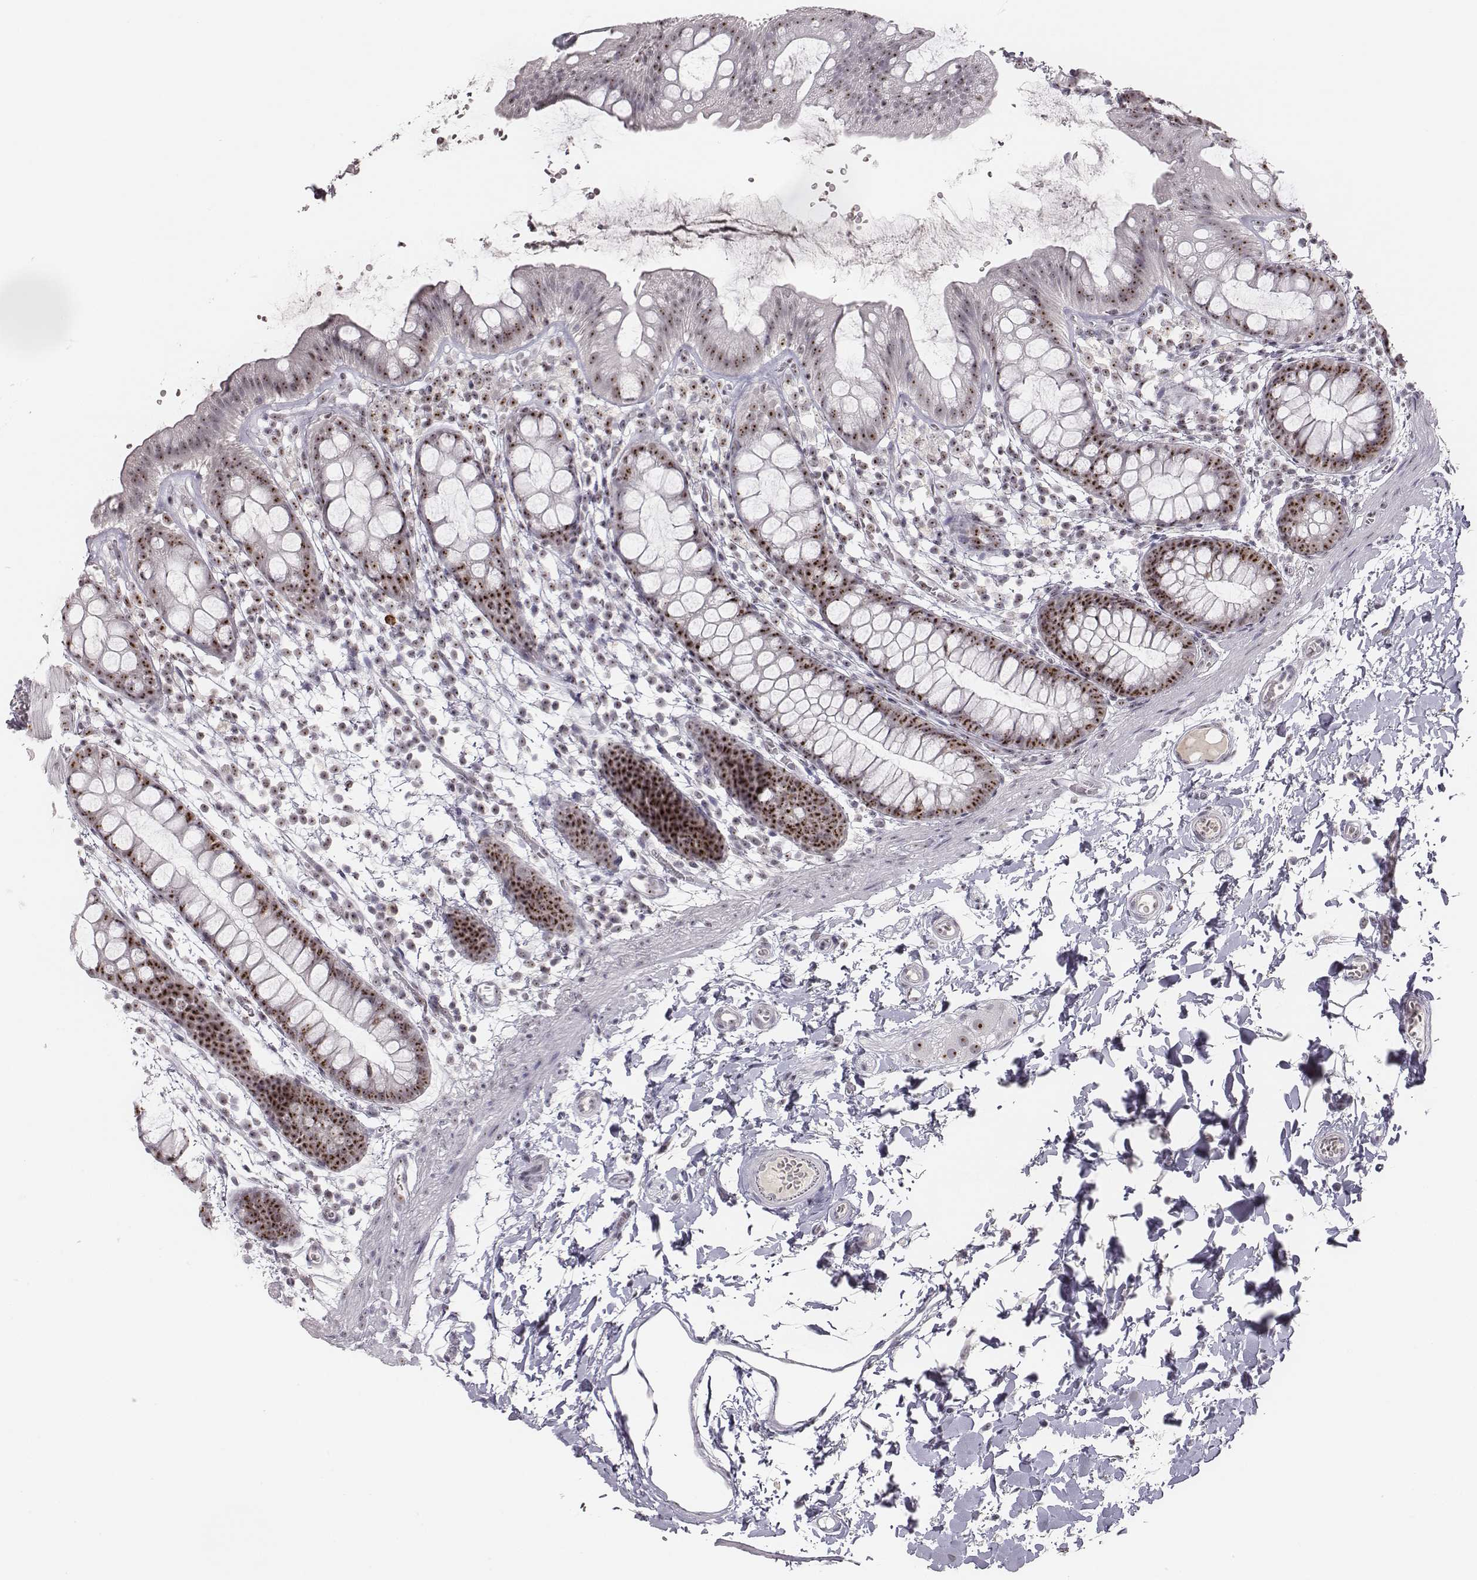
{"staining": {"intensity": "strong", "quantity": "25%-75%", "location": "nuclear"}, "tissue": "rectum", "cell_type": "Glandular cells", "image_type": "normal", "snomed": [{"axis": "morphology", "description": "Normal tissue, NOS"}, {"axis": "topography", "description": "Rectum"}], "caption": "Immunohistochemistry (IHC) of benign human rectum reveals high levels of strong nuclear positivity in approximately 25%-75% of glandular cells. Immunohistochemistry stains the protein of interest in brown and the nuclei are stained blue.", "gene": "NIFK", "patient": {"sex": "male", "age": 57}}